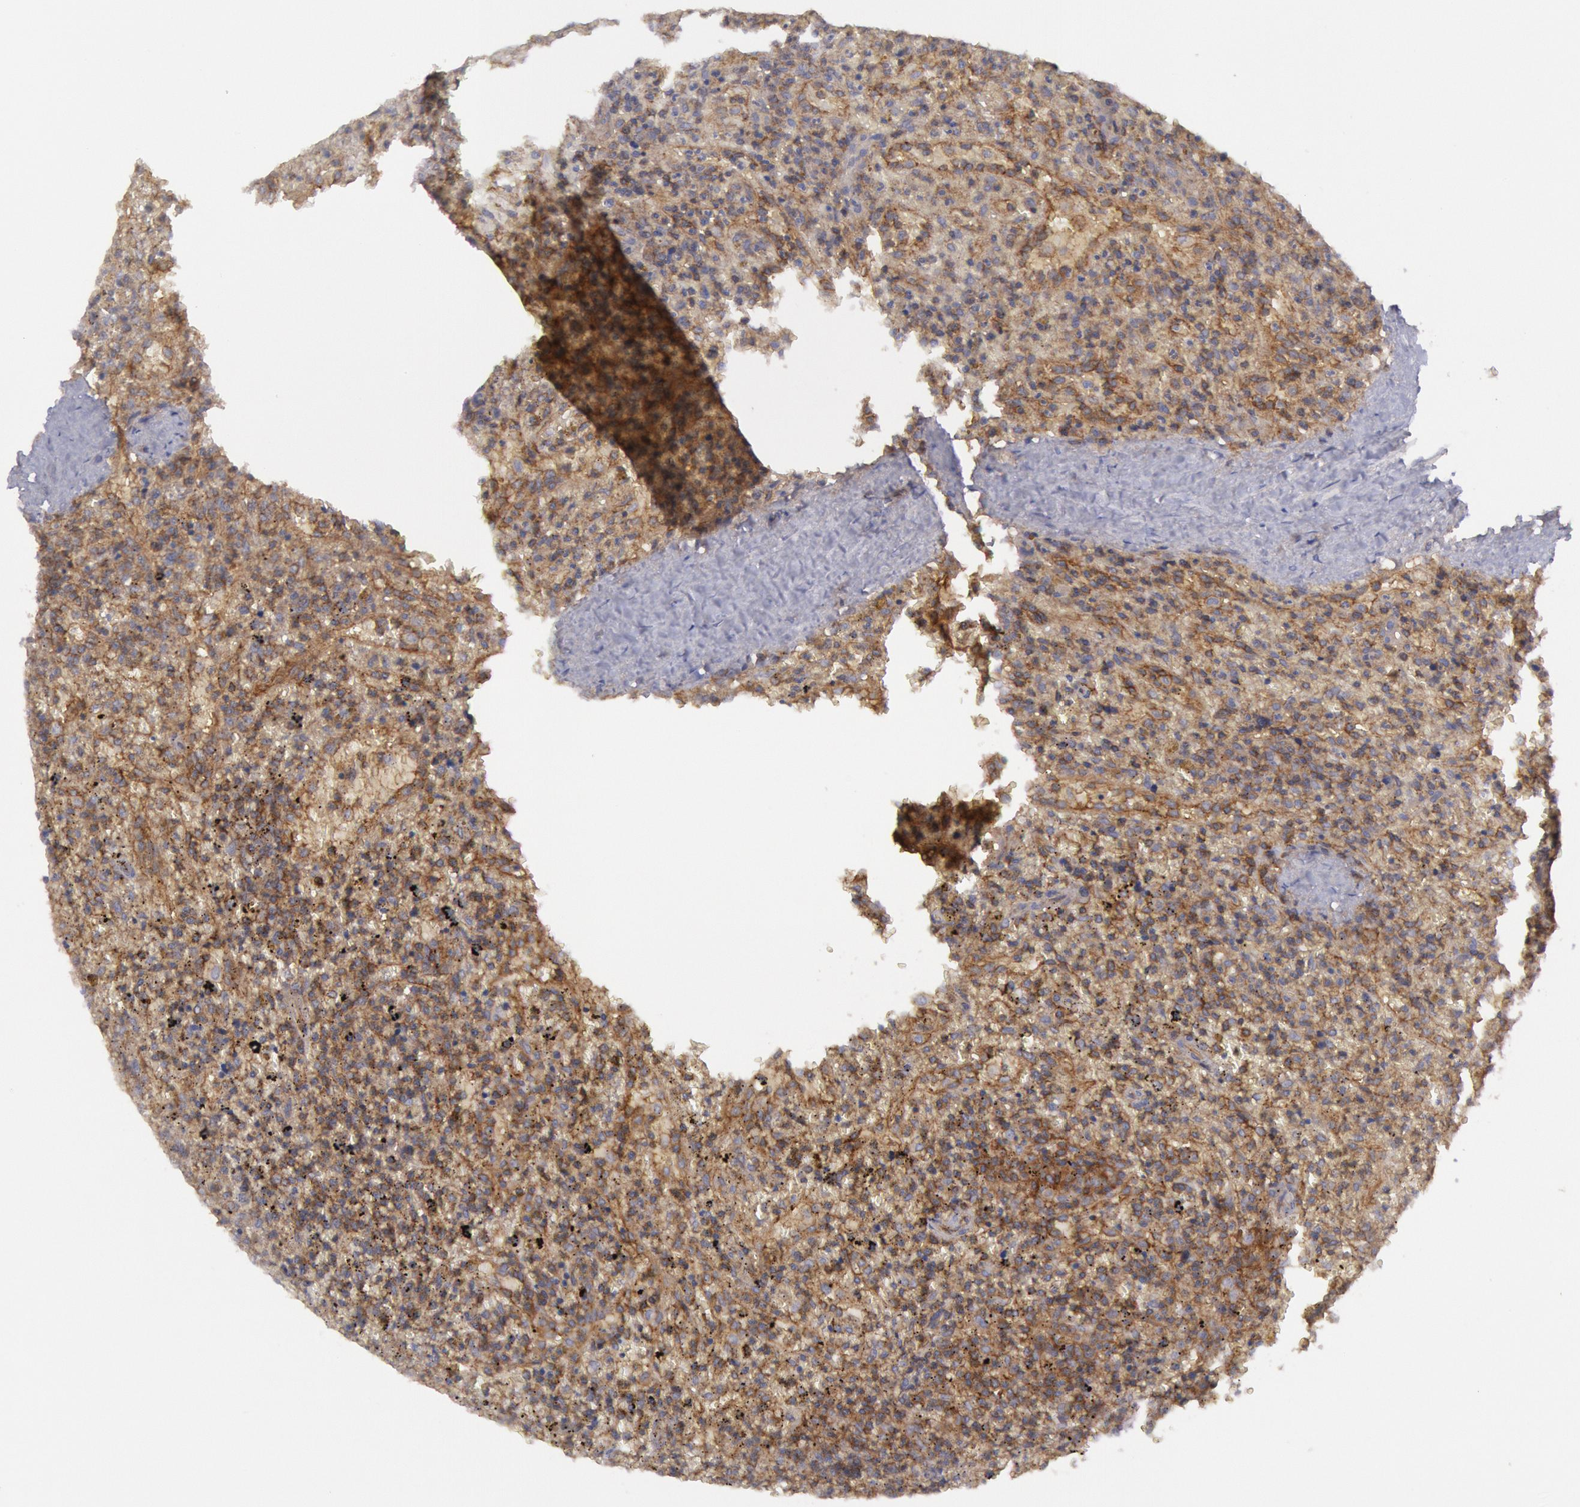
{"staining": {"intensity": "moderate", "quantity": ">75%", "location": "cytoplasmic/membranous"}, "tissue": "lymphoma", "cell_type": "Tumor cells", "image_type": "cancer", "snomed": [{"axis": "morphology", "description": "Malignant lymphoma, non-Hodgkin's type, High grade"}, {"axis": "topography", "description": "Spleen"}, {"axis": "topography", "description": "Lymph node"}], "caption": "Lymphoma was stained to show a protein in brown. There is medium levels of moderate cytoplasmic/membranous expression in about >75% of tumor cells. (Stains: DAB in brown, nuclei in blue, Microscopy: brightfield microscopy at high magnification).", "gene": "STX4", "patient": {"sex": "female", "age": 70}}